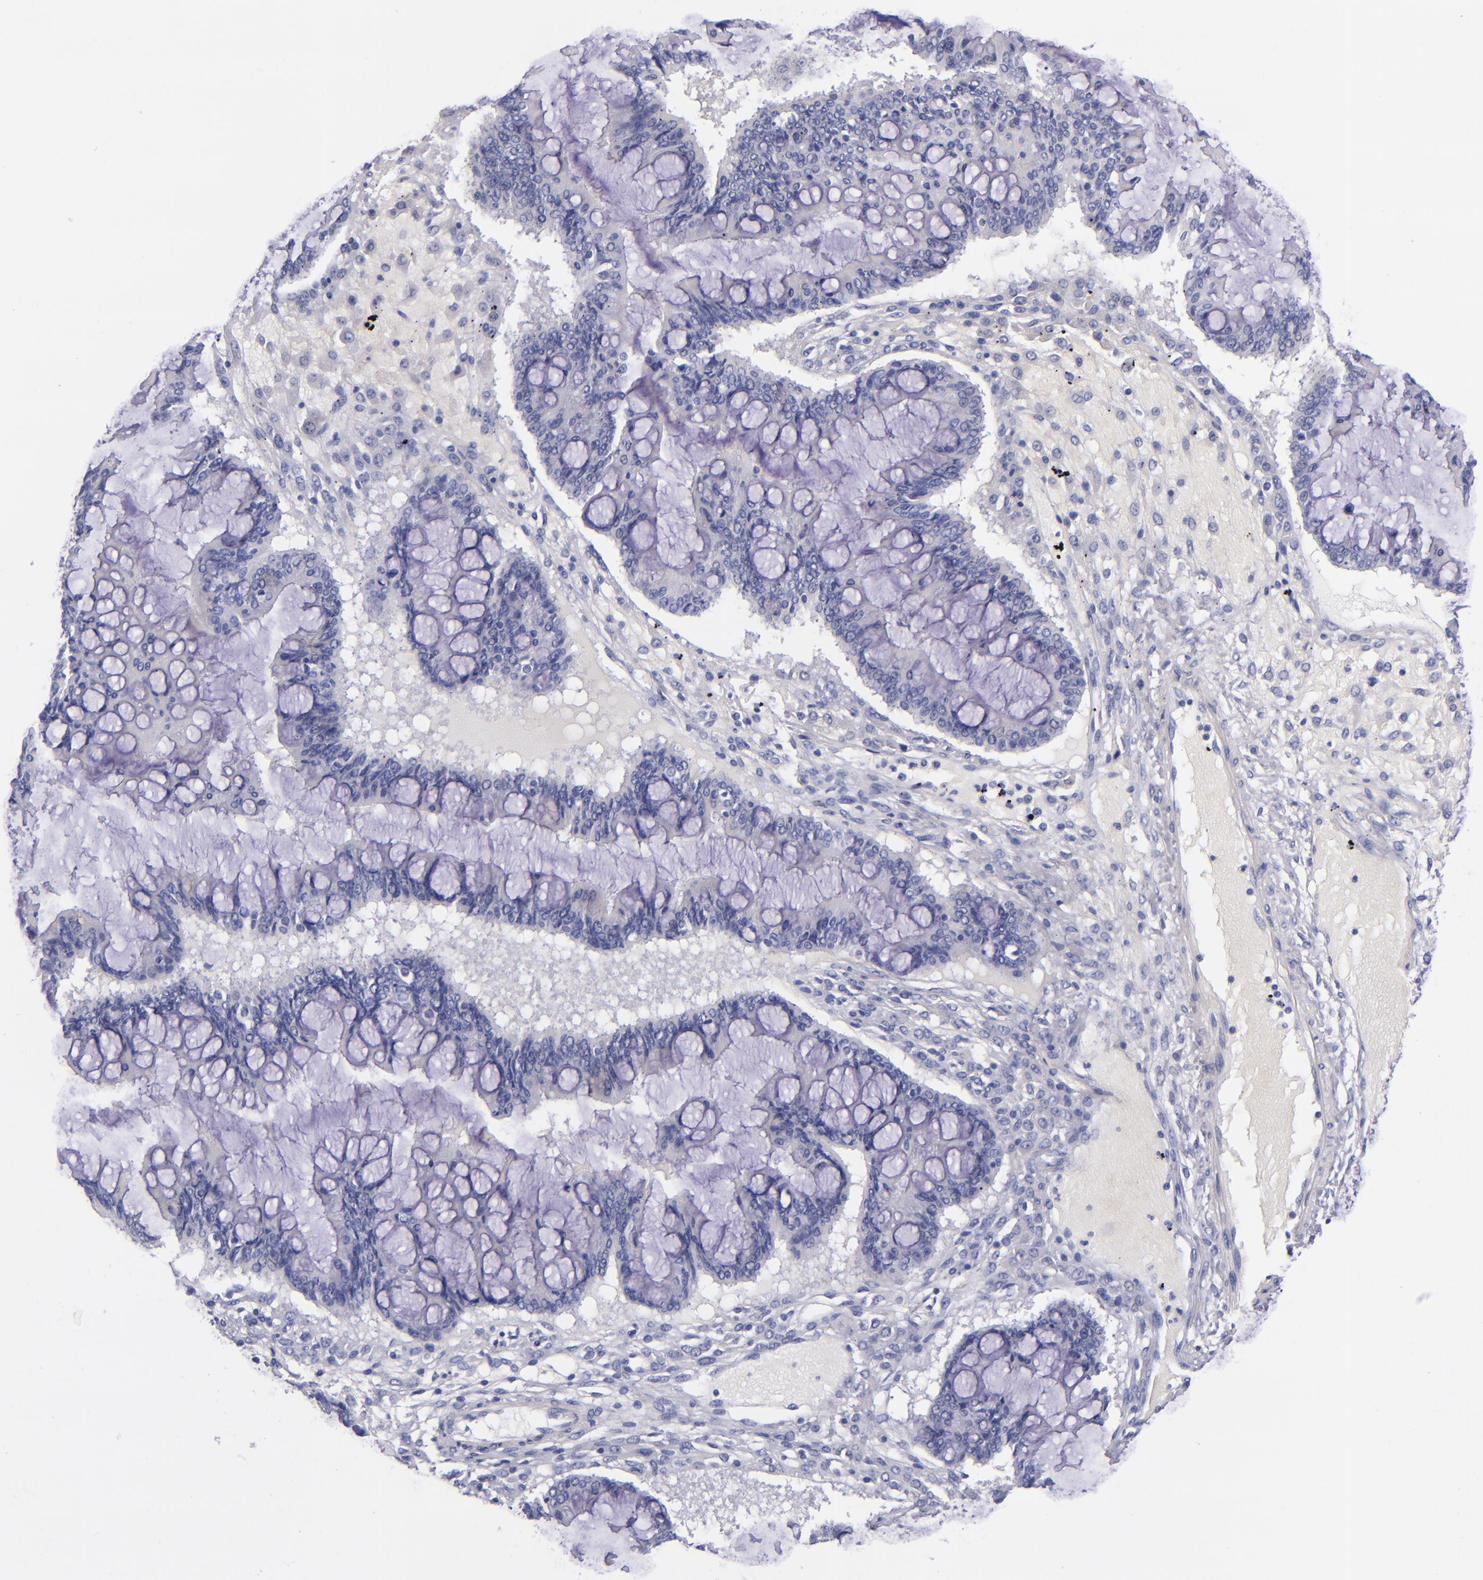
{"staining": {"intensity": "negative", "quantity": "none", "location": "none"}, "tissue": "ovarian cancer", "cell_type": "Tumor cells", "image_type": "cancer", "snomed": [{"axis": "morphology", "description": "Cystadenocarcinoma, mucinous, NOS"}, {"axis": "topography", "description": "Ovary"}], "caption": "A histopathology image of mucinous cystadenocarcinoma (ovarian) stained for a protein shows no brown staining in tumor cells. (DAB (3,3'-diaminobenzidine) immunohistochemistry (IHC), high magnification).", "gene": "LAG3", "patient": {"sex": "female", "age": 73}}